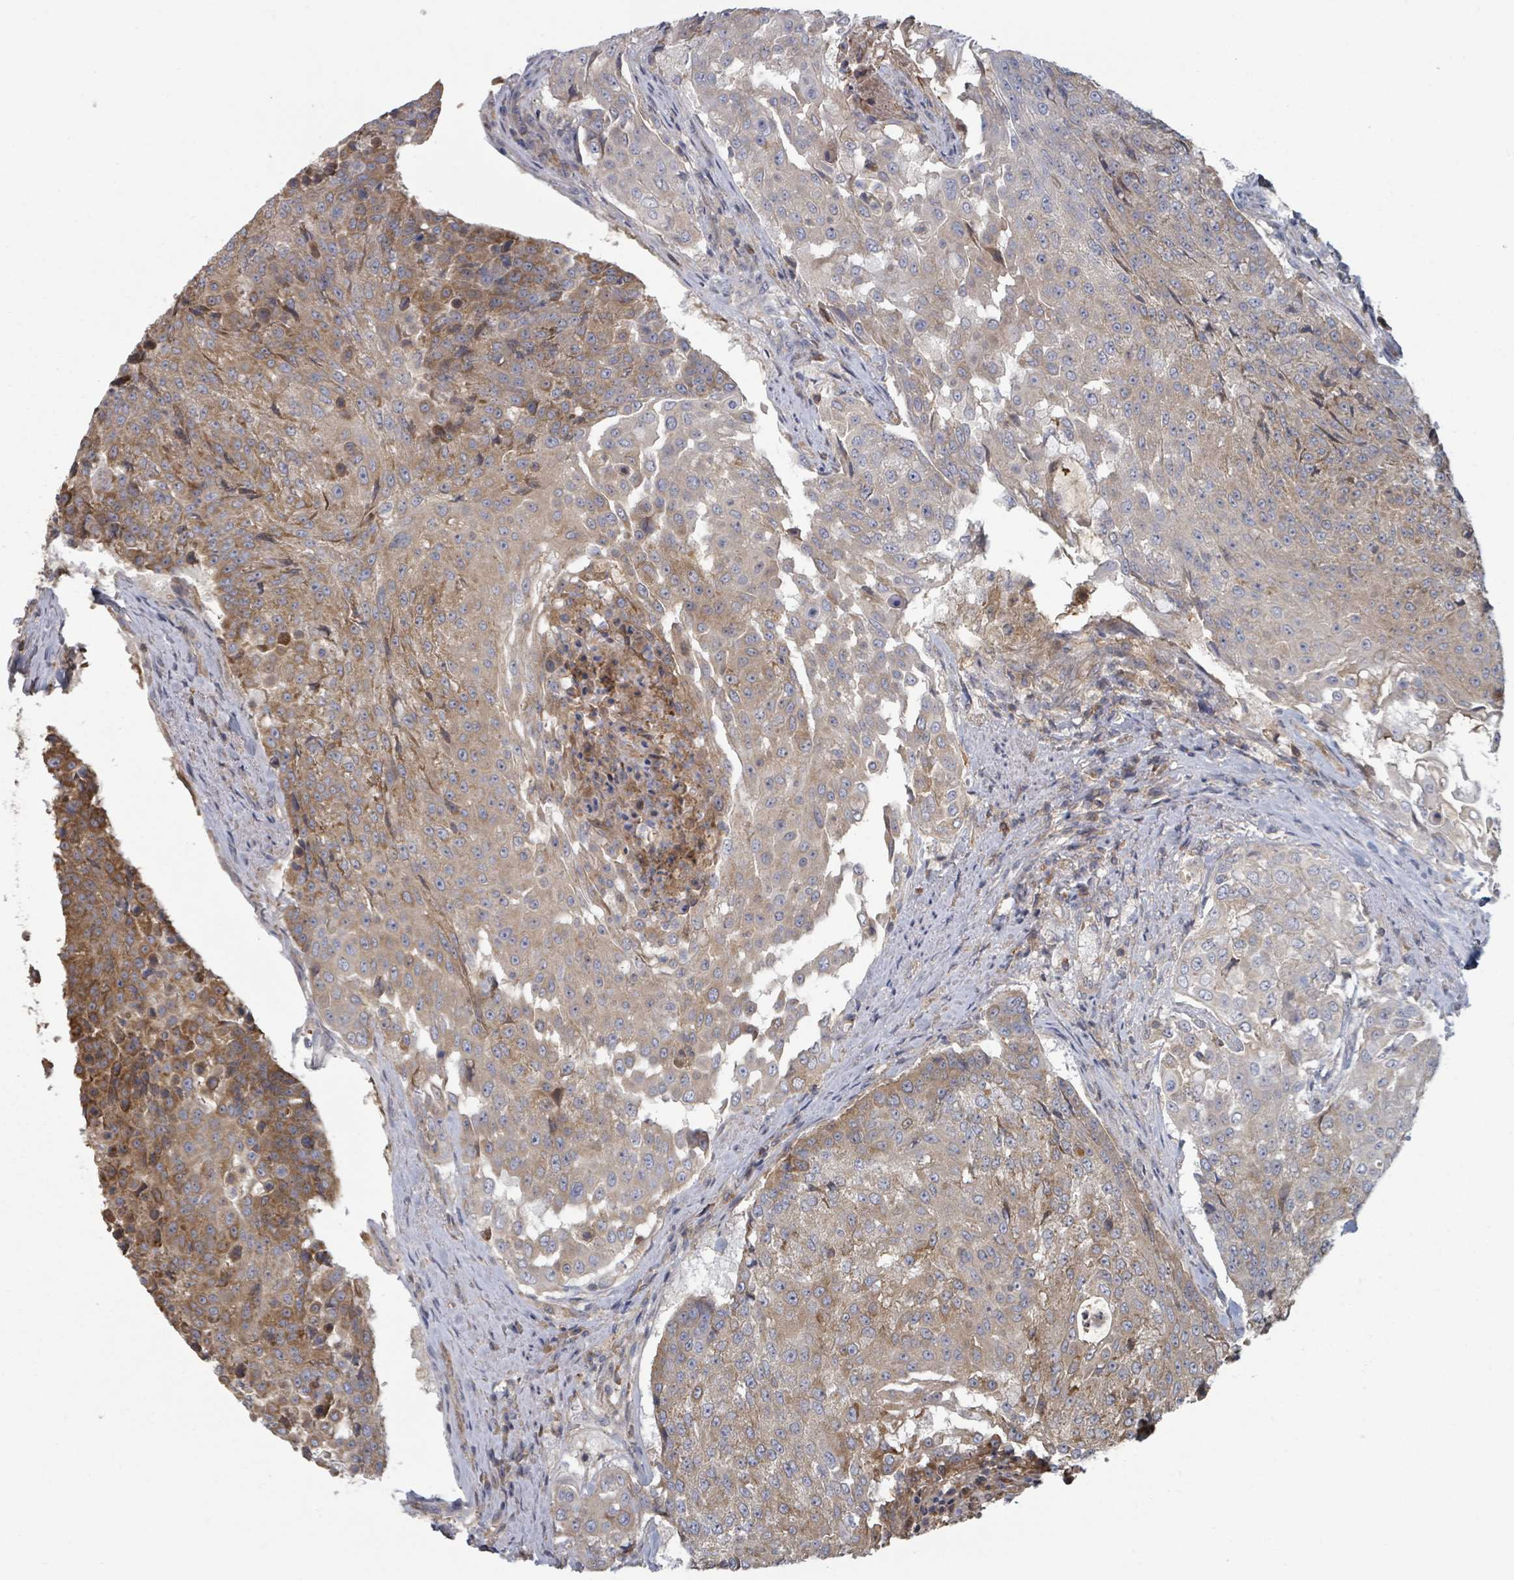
{"staining": {"intensity": "moderate", "quantity": ">75%", "location": "cytoplasmic/membranous"}, "tissue": "urothelial cancer", "cell_type": "Tumor cells", "image_type": "cancer", "snomed": [{"axis": "morphology", "description": "Urothelial carcinoma, High grade"}, {"axis": "topography", "description": "Urinary bladder"}], "caption": "IHC histopathology image of human urothelial carcinoma (high-grade) stained for a protein (brown), which reveals medium levels of moderate cytoplasmic/membranous expression in about >75% of tumor cells.", "gene": "GABBR1", "patient": {"sex": "female", "age": 63}}